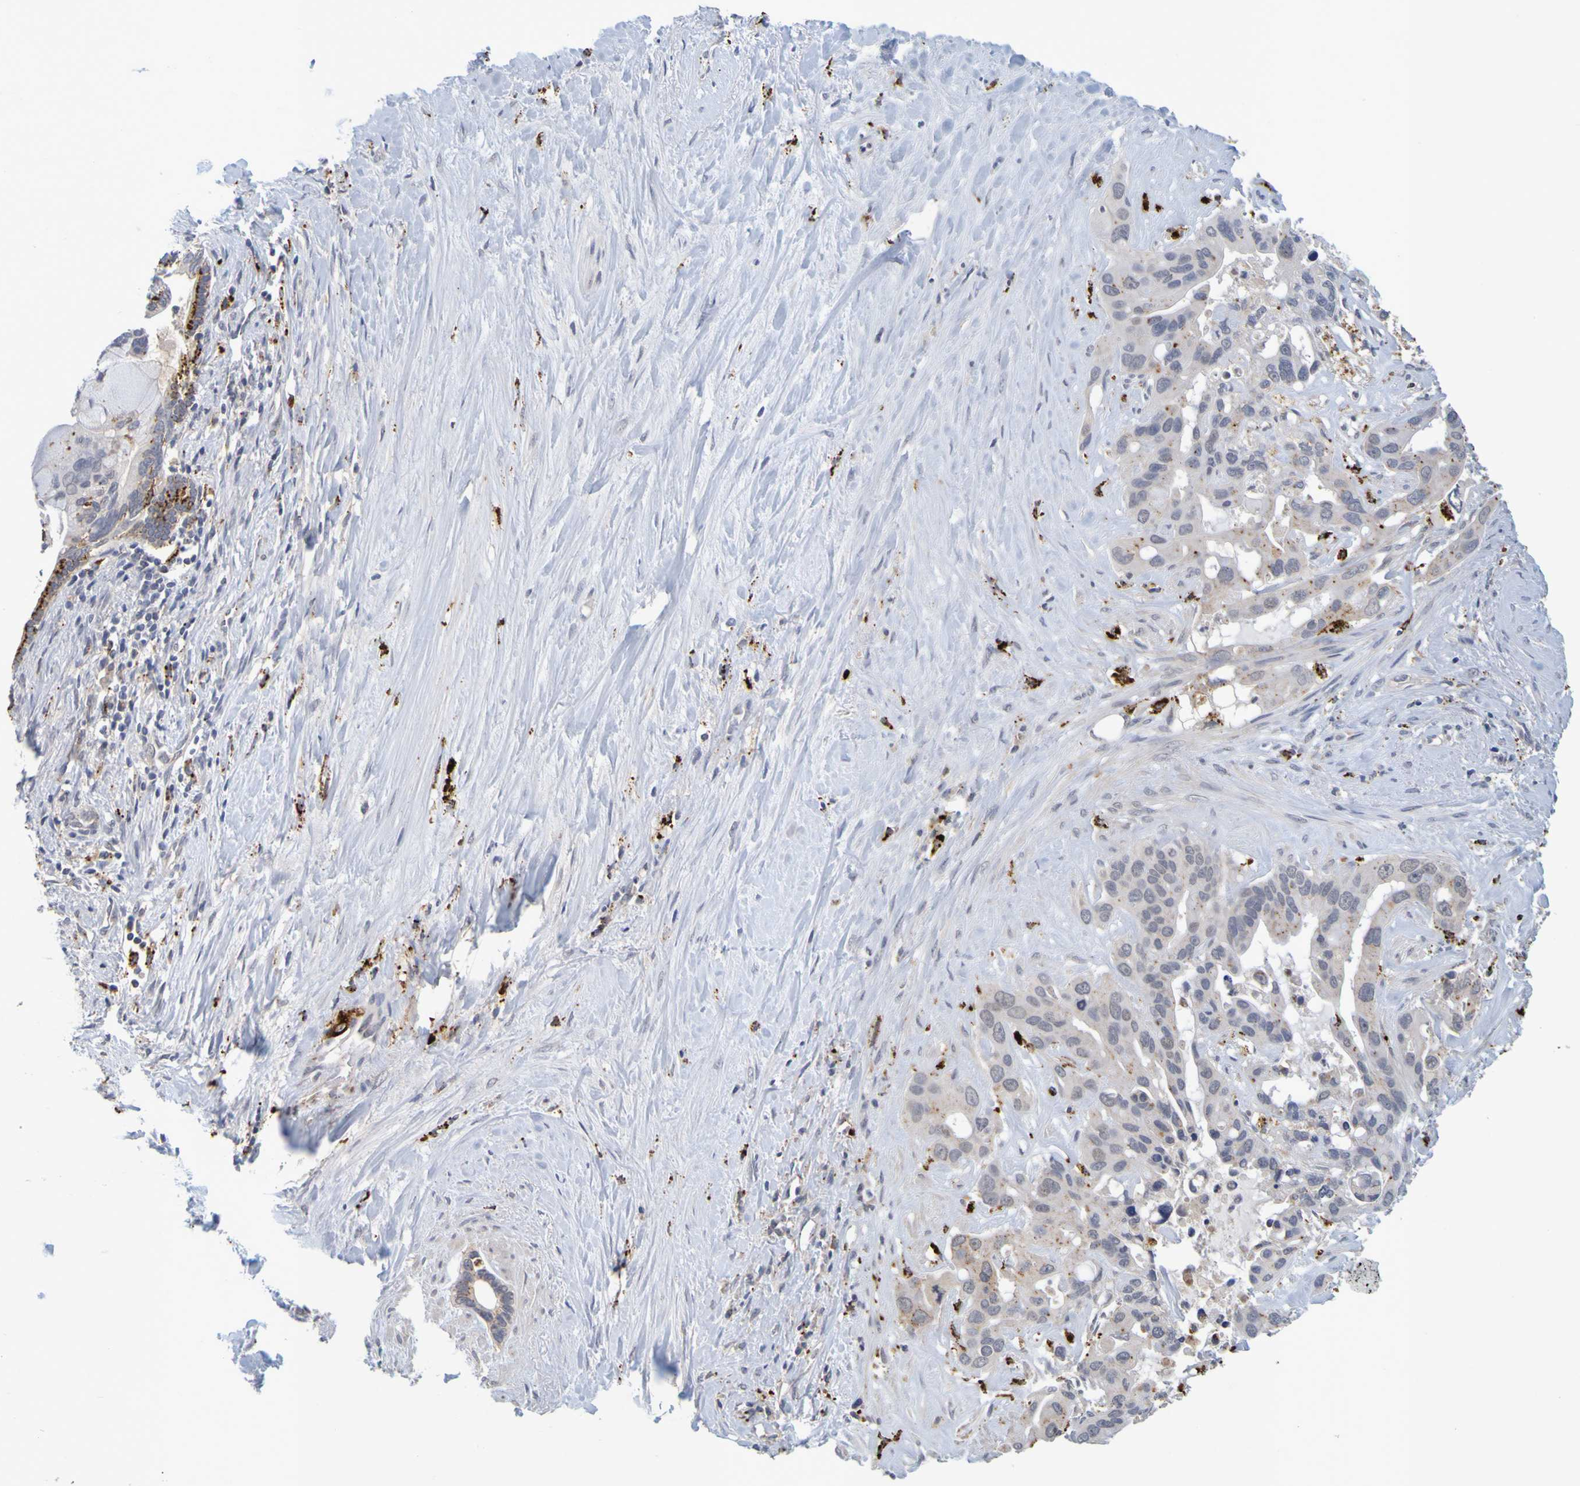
{"staining": {"intensity": "weak", "quantity": "<25%", "location": "cytoplasmic/membranous"}, "tissue": "liver cancer", "cell_type": "Tumor cells", "image_type": "cancer", "snomed": [{"axis": "morphology", "description": "Cholangiocarcinoma"}, {"axis": "topography", "description": "Liver"}], "caption": "Liver cancer was stained to show a protein in brown. There is no significant expression in tumor cells.", "gene": "TPH1", "patient": {"sex": "female", "age": 65}}